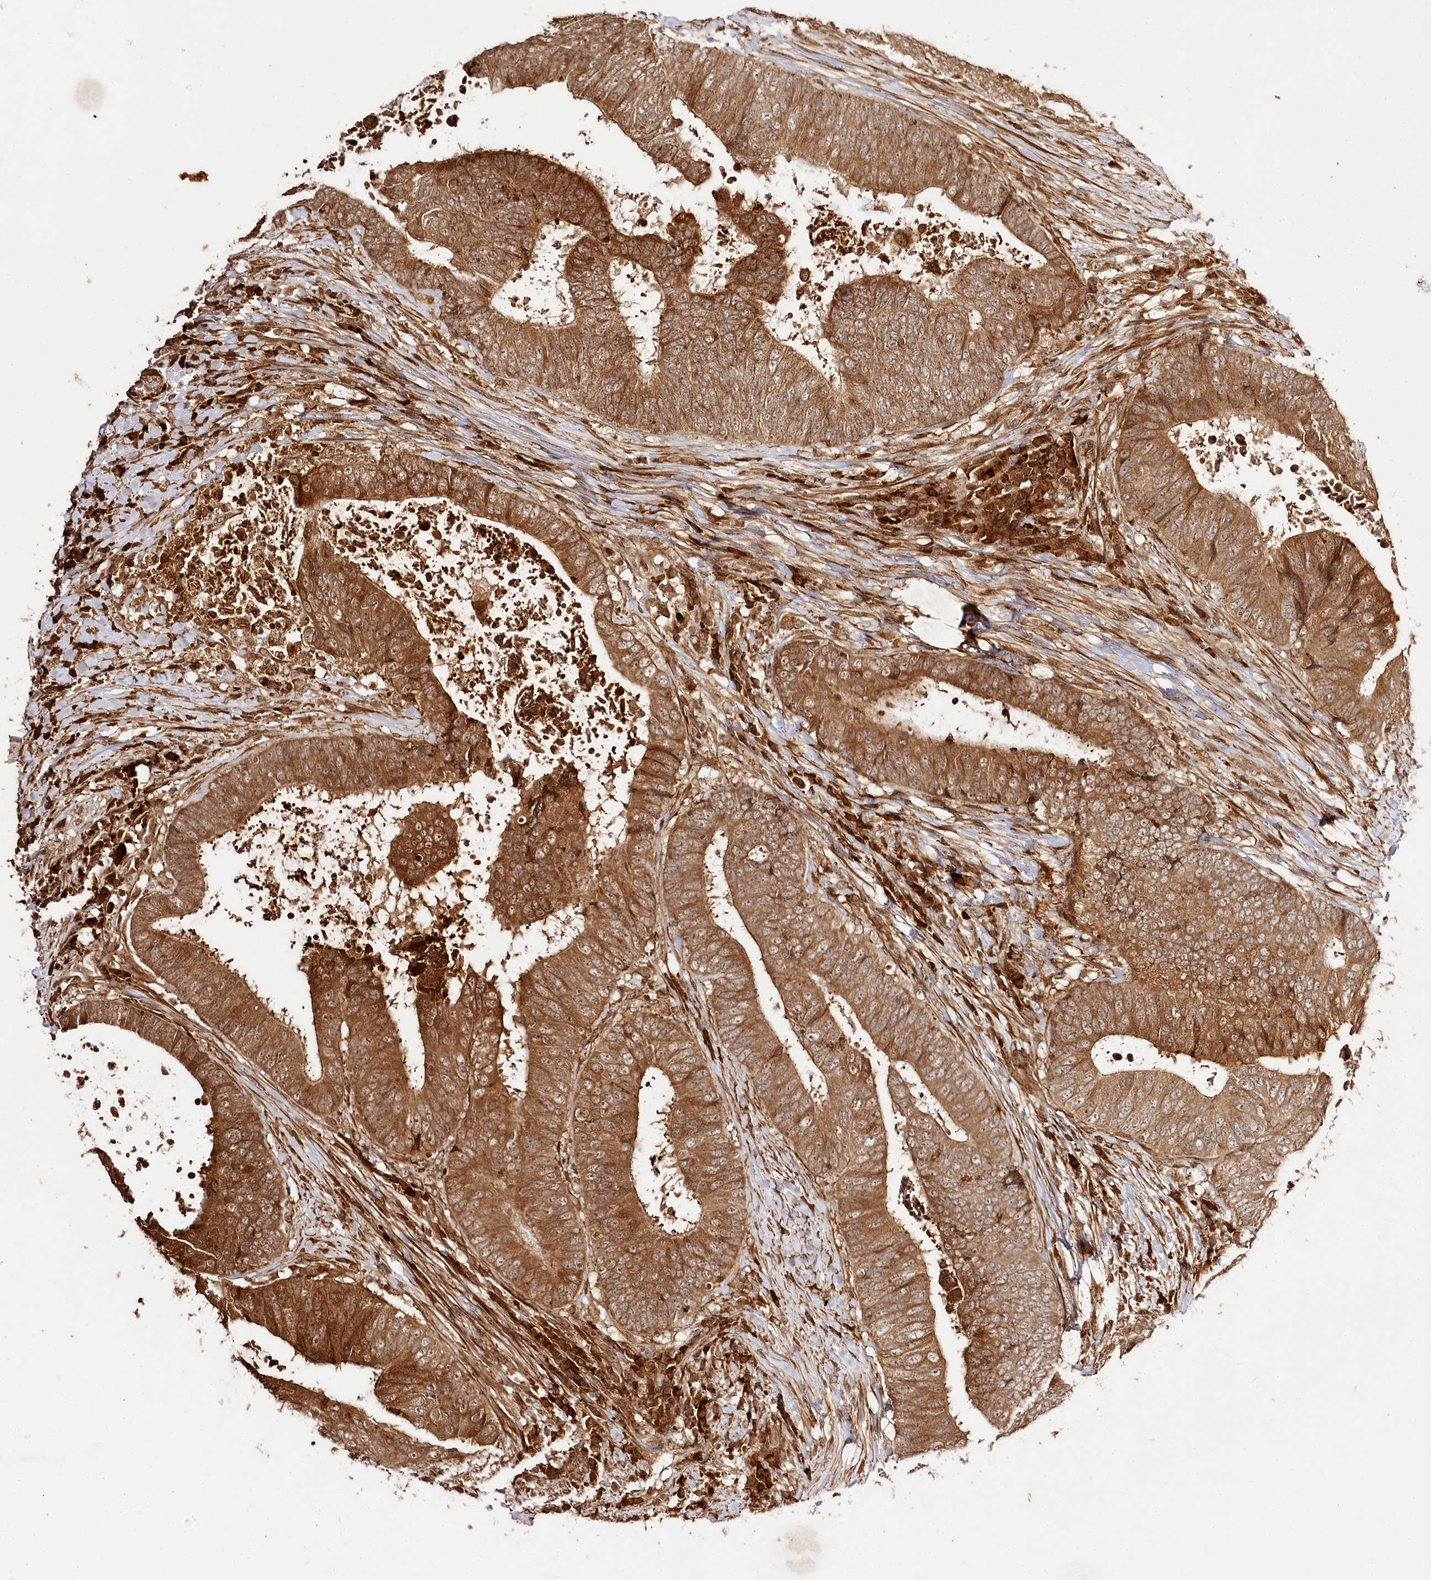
{"staining": {"intensity": "strong", "quantity": ">75%", "location": "cytoplasmic/membranous,nuclear"}, "tissue": "colorectal cancer", "cell_type": "Tumor cells", "image_type": "cancer", "snomed": [{"axis": "morphology", "description": "Adenocarcinoma, NOS"}, {"axis": "topography", "description": "Rectum"}], "caption": "Strong cytoplasmic/membranous and nuclear staining is seen in approximately >75% of tumor cells in colorectal cancer (adenocarcinoma). The staining was performed using DAB to visualize the protein expression in brown, while the nuclei were stained in blue with hematoxylin (Magnification: 20x).", "gene": "ULK2", "patient": {"sex": "male", "age": 72}}